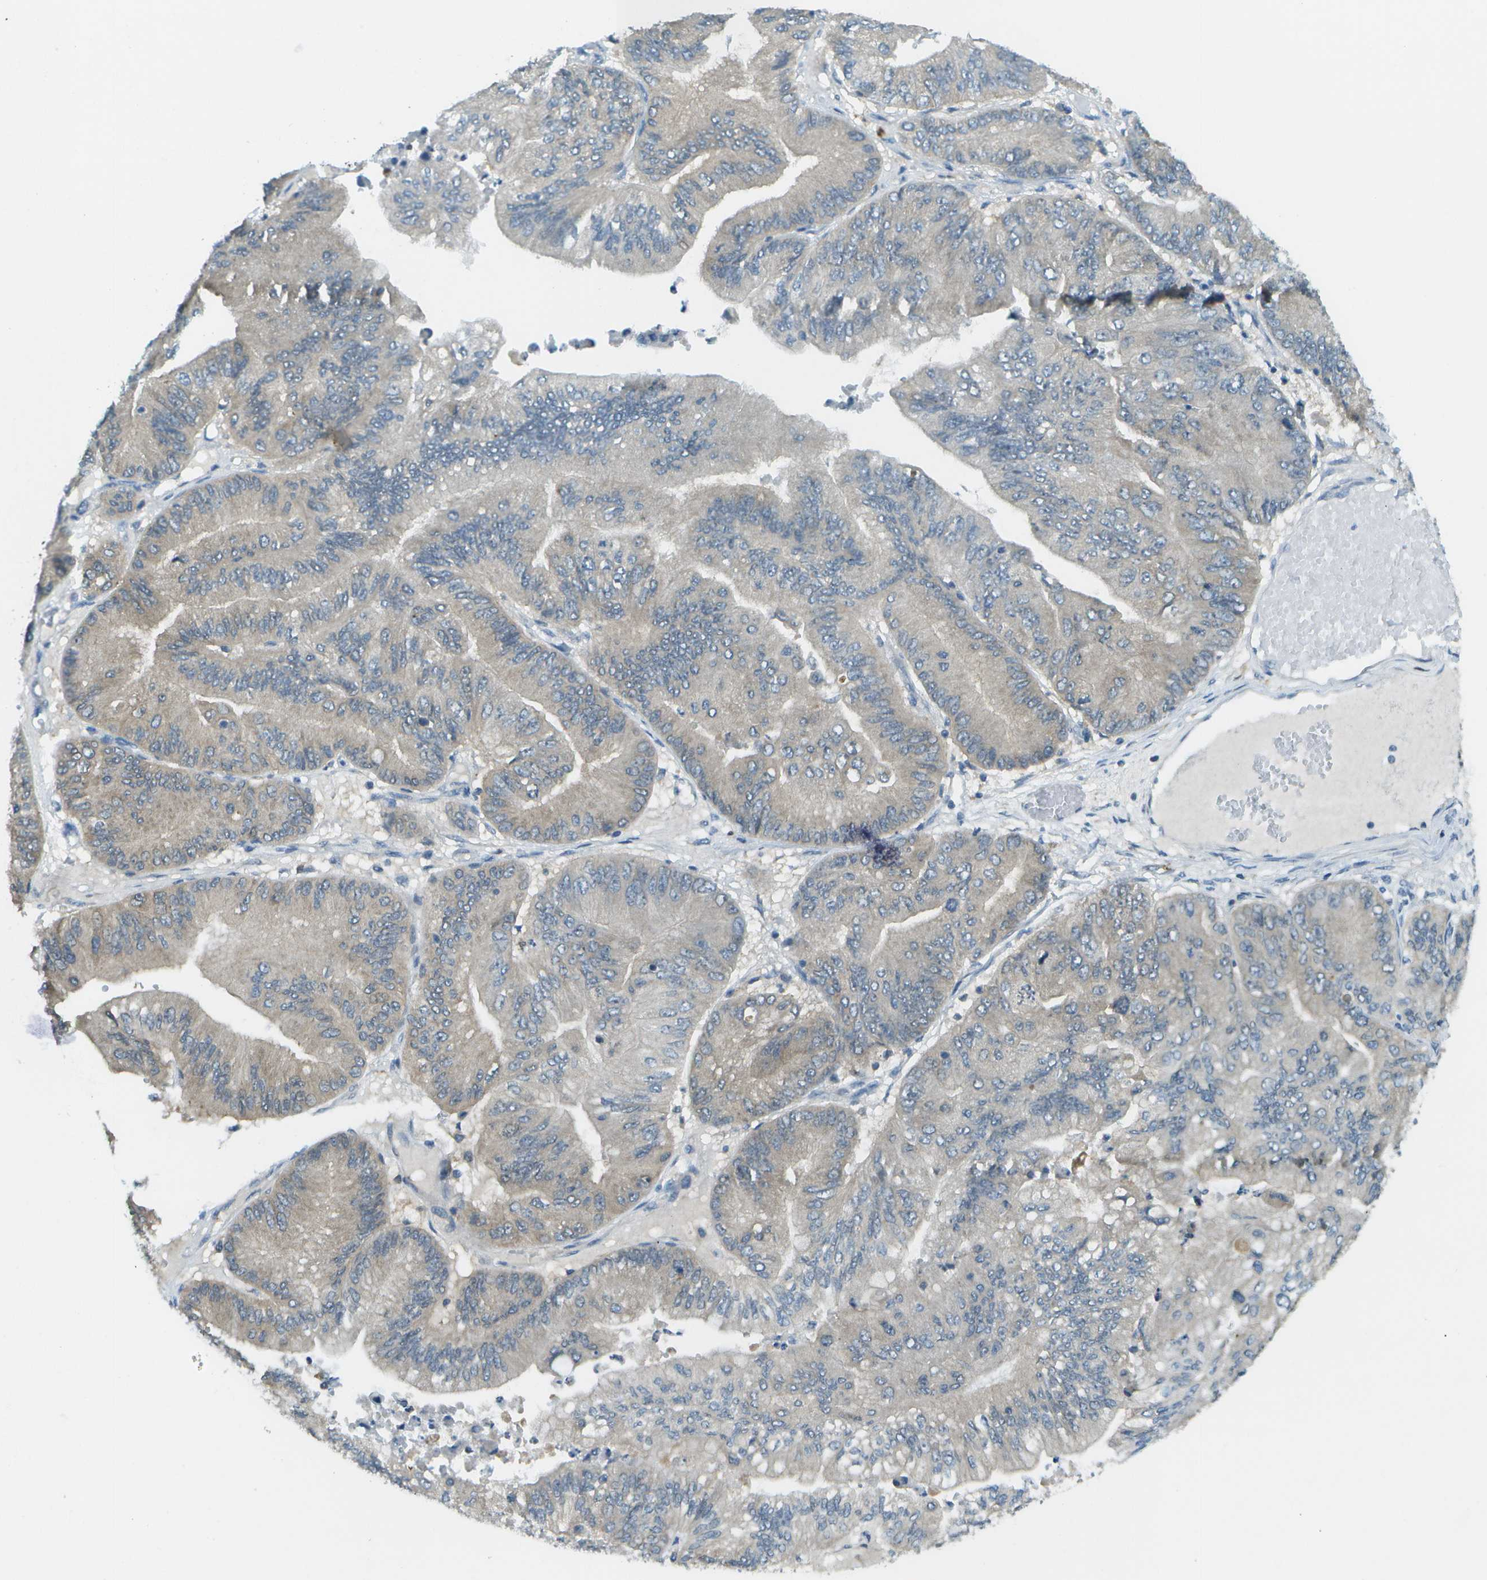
{"staining": {"intensity": "weak", "quantity": "<25%", "location": "cytoplasmic/membranous"}, "tissue": "ovarian cancer", "cell_type": "Tumor cells", "image_type": "cancer", "snomed": [{"axis": "morphology", "description": "Cystadenocarcinoma, mucinous, NOS"}, {"axis": "topography", "description": "Ovary"}], "caption": "Immunohistochemistry (IHC) of mucinous cystadenocarcinoma (ovarian) demonstrates no positivity in tumor cells. Brightfield microscopy of immunohistochemistry stained with DAB (3,3'-diaminobenzidine) (brown) and hematoxylin (blue), captured at high magnification.", "gene": "CDH23", "patient": {"sex": "female", "age": 61}}